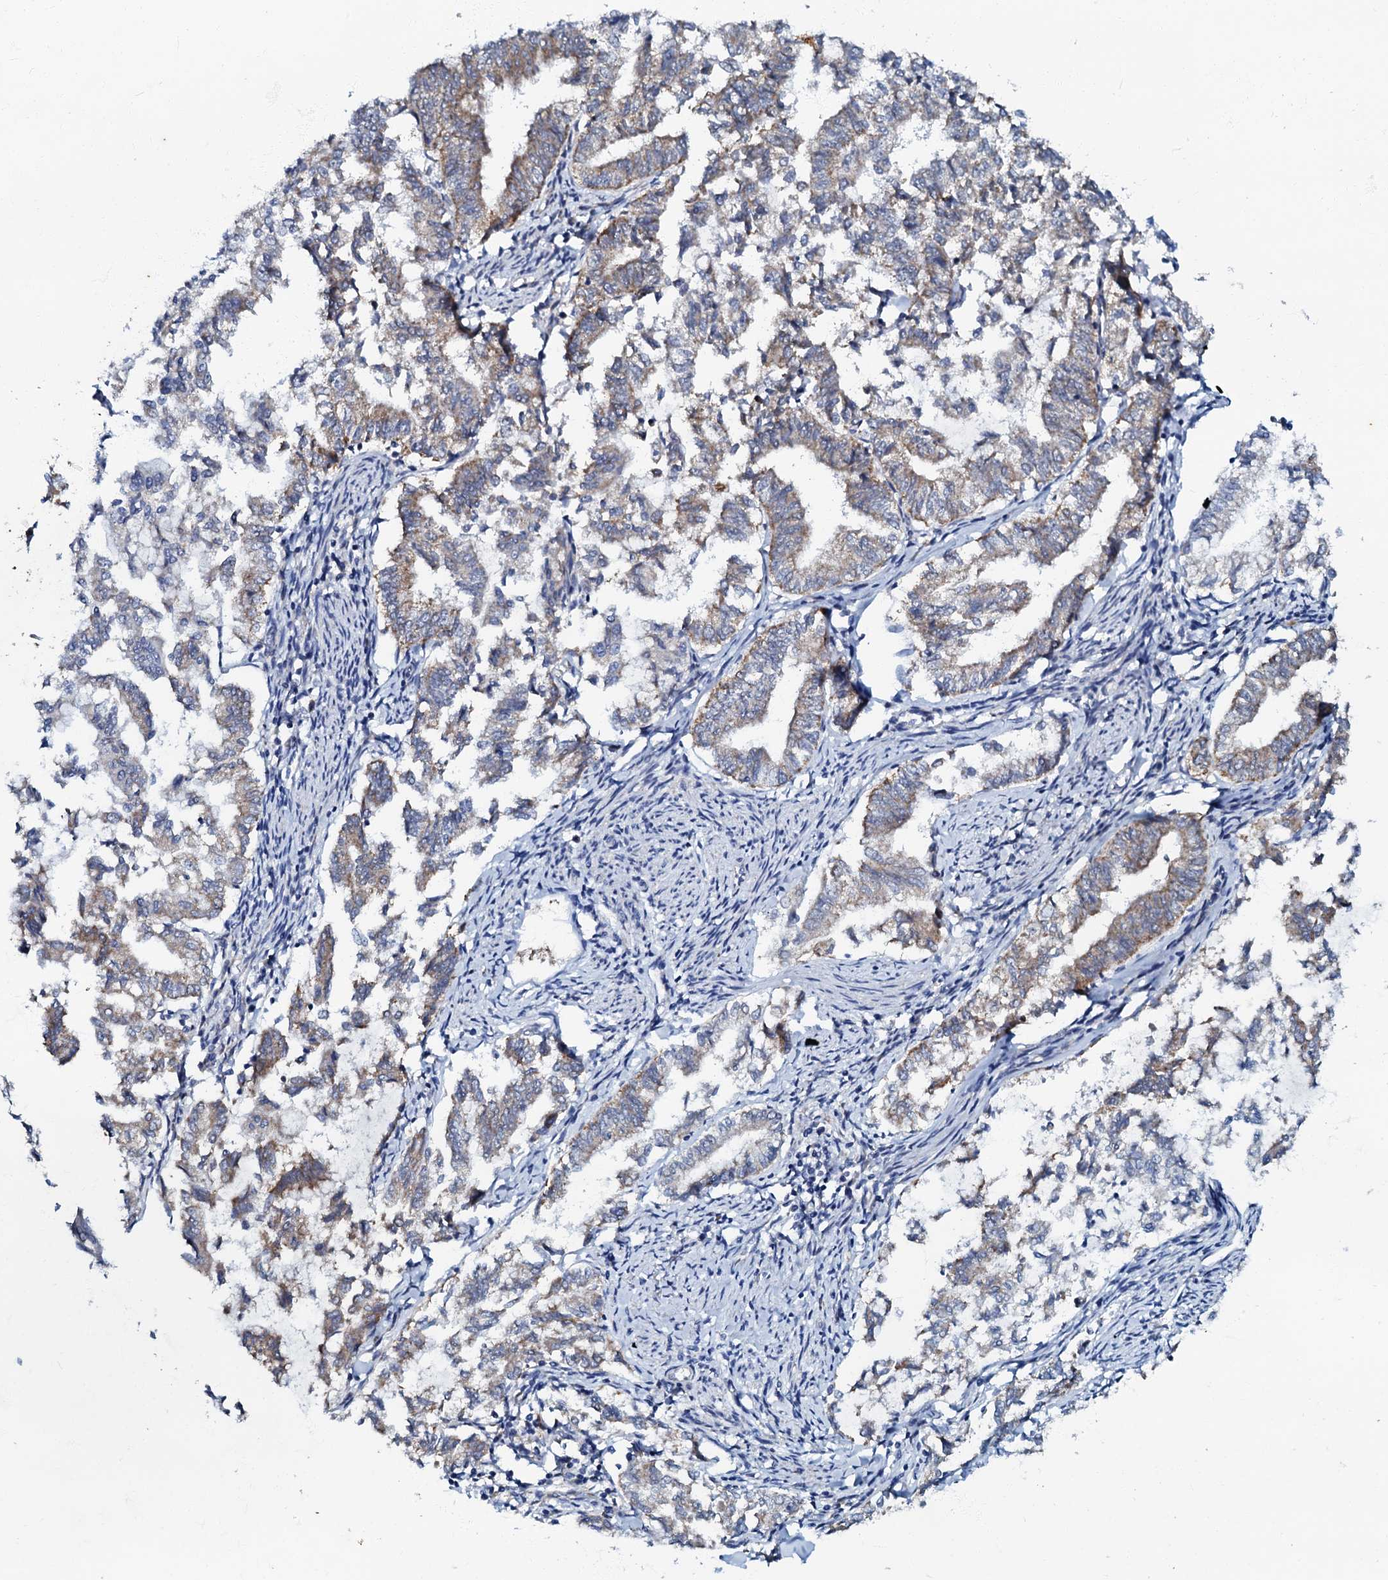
{"staining": {"intensity": "weak", "quantity": "25%-75%", "location": "cytoplasmic/membranous"}, "tissue": "endometrial cancer", "cell_type": "Tumor cells", "image_type": "cancer", "snomed": [{"axis": "morphology", "description": "Adenocarcinoma, NOS"}, {"axis": "topography", "description": "Endometrium"}], "caption": "Endometrial cancer (adenocarcinoma) tissue exhibits weak cytoplasmic/membranous expression in about 25%-75% of tumor cells", "gene": "MRPL51", "patient": {"sex": "female", "age": 79}}